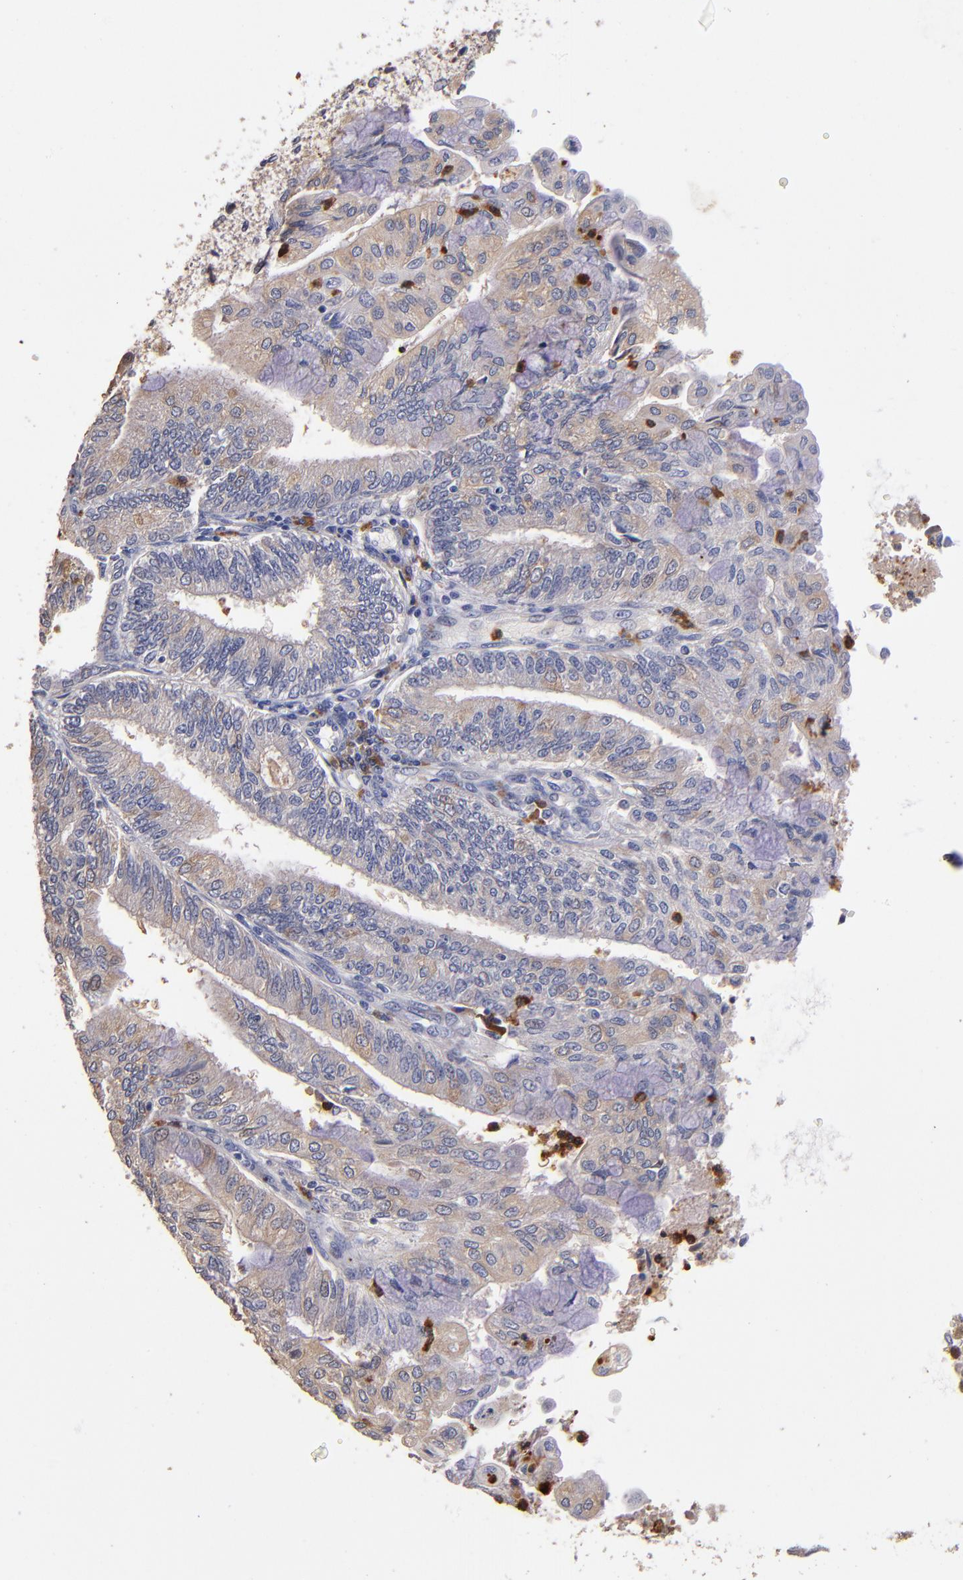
{"staining": {"intensity": "weak", "quantity": "25%-75%", "location": "cytoplasmic/membranous"}, "tissue": "endometrial cancer", "cell_type": "Tumor cells", "image_type": "cancer", "snomed": [{"axis": "morphology", "description": "Adenocarcinoma, NOS"}, {"axis": "topography", "description": "Endometrium"}], "caption": "Immunohistochemistry image of neoplastic tissue: endometrial adenocarcinoma stained using immunohistochemistry reveals low levels of weak protein expression localized specifically in the cytoplasmic/membranous of tumor cells, appearing as a cytoplasmic/membranous brown color.", "gene": "TTLL12", "patient": {"sex": "female", "age": 59}}